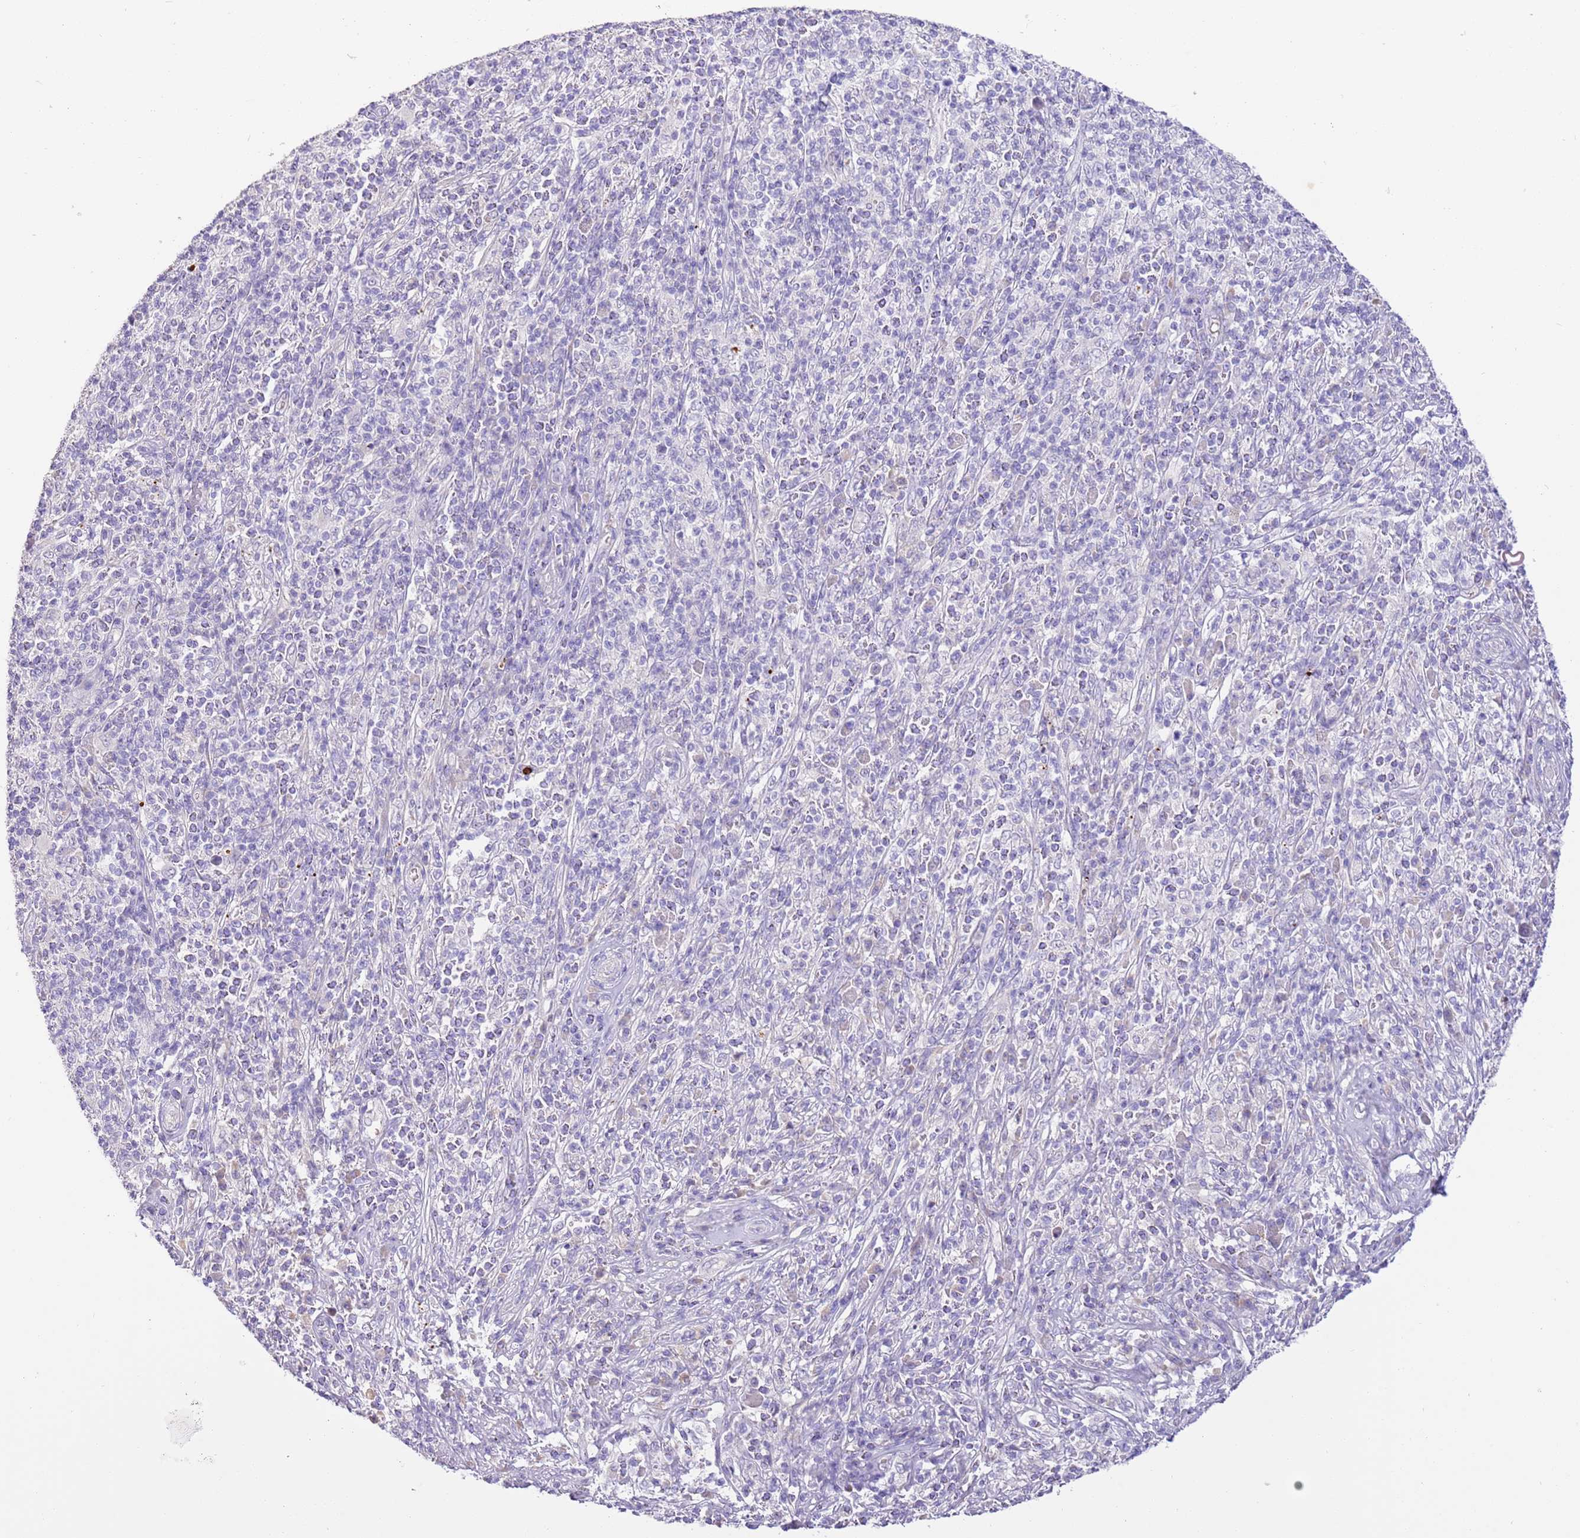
{"staining": {"intensity": "negative", "quantity": "none", "location": "none"}, "tissue": "melanoma", "cell_type": "Tumor cells", "image_type": "cancer", "snomed": [{"axis": "morphology", "description": "Malignant melanoma, NOS"}, {"axis": "topography", "description": "Skin"}], "caption": "There is no significant positivity in tumor cells of malignant melanoma.", "gene": "SFTPA1", "patient": {"sex": "male", "age": 66}}